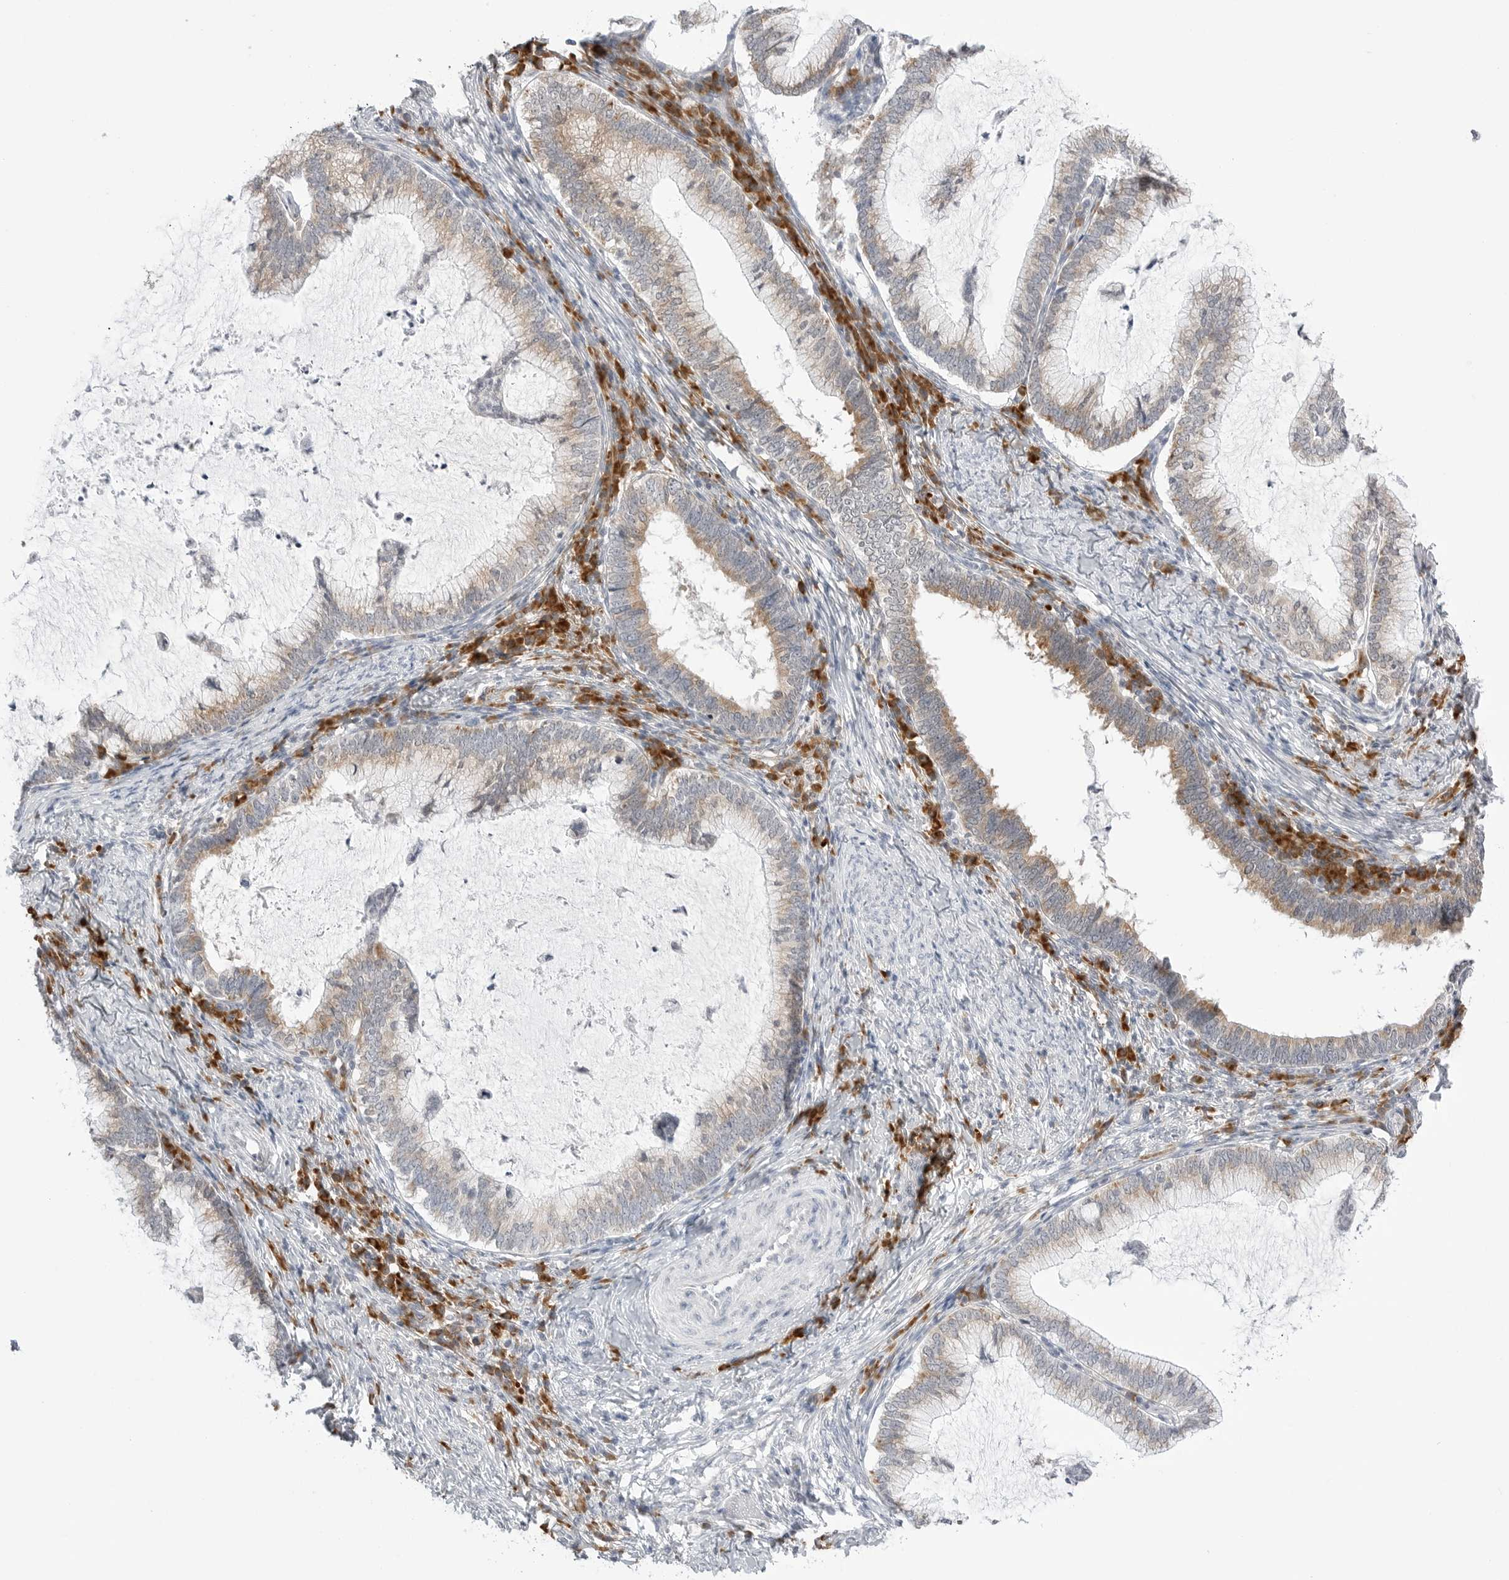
{"staining": {"intensity": "weak", "quantity": "25%-75%", "location": "cytoplasmic/membranous"}, "tissue": "cervical cancer", "cell_type": "Tumor cells", "image_type": "cancer", "snomed": [{"axis": "morphology", "description": "Adenocarcinoma, NOS"}, {"axis": "topography", "description": "Cervix"}], "caption": "Immunohistochemical staining of cervical adenocarcinoma exhibits weak cytoplasmic/membranous protein staining in approximately 25%-75% of tumor cells. The protein is stained brown, and the nuclei are stained in blue (DAB IHC with brightfield microscopy, high magnification).", "gene": "RPN1", "patient": {"sex": "female", "age": 36}}